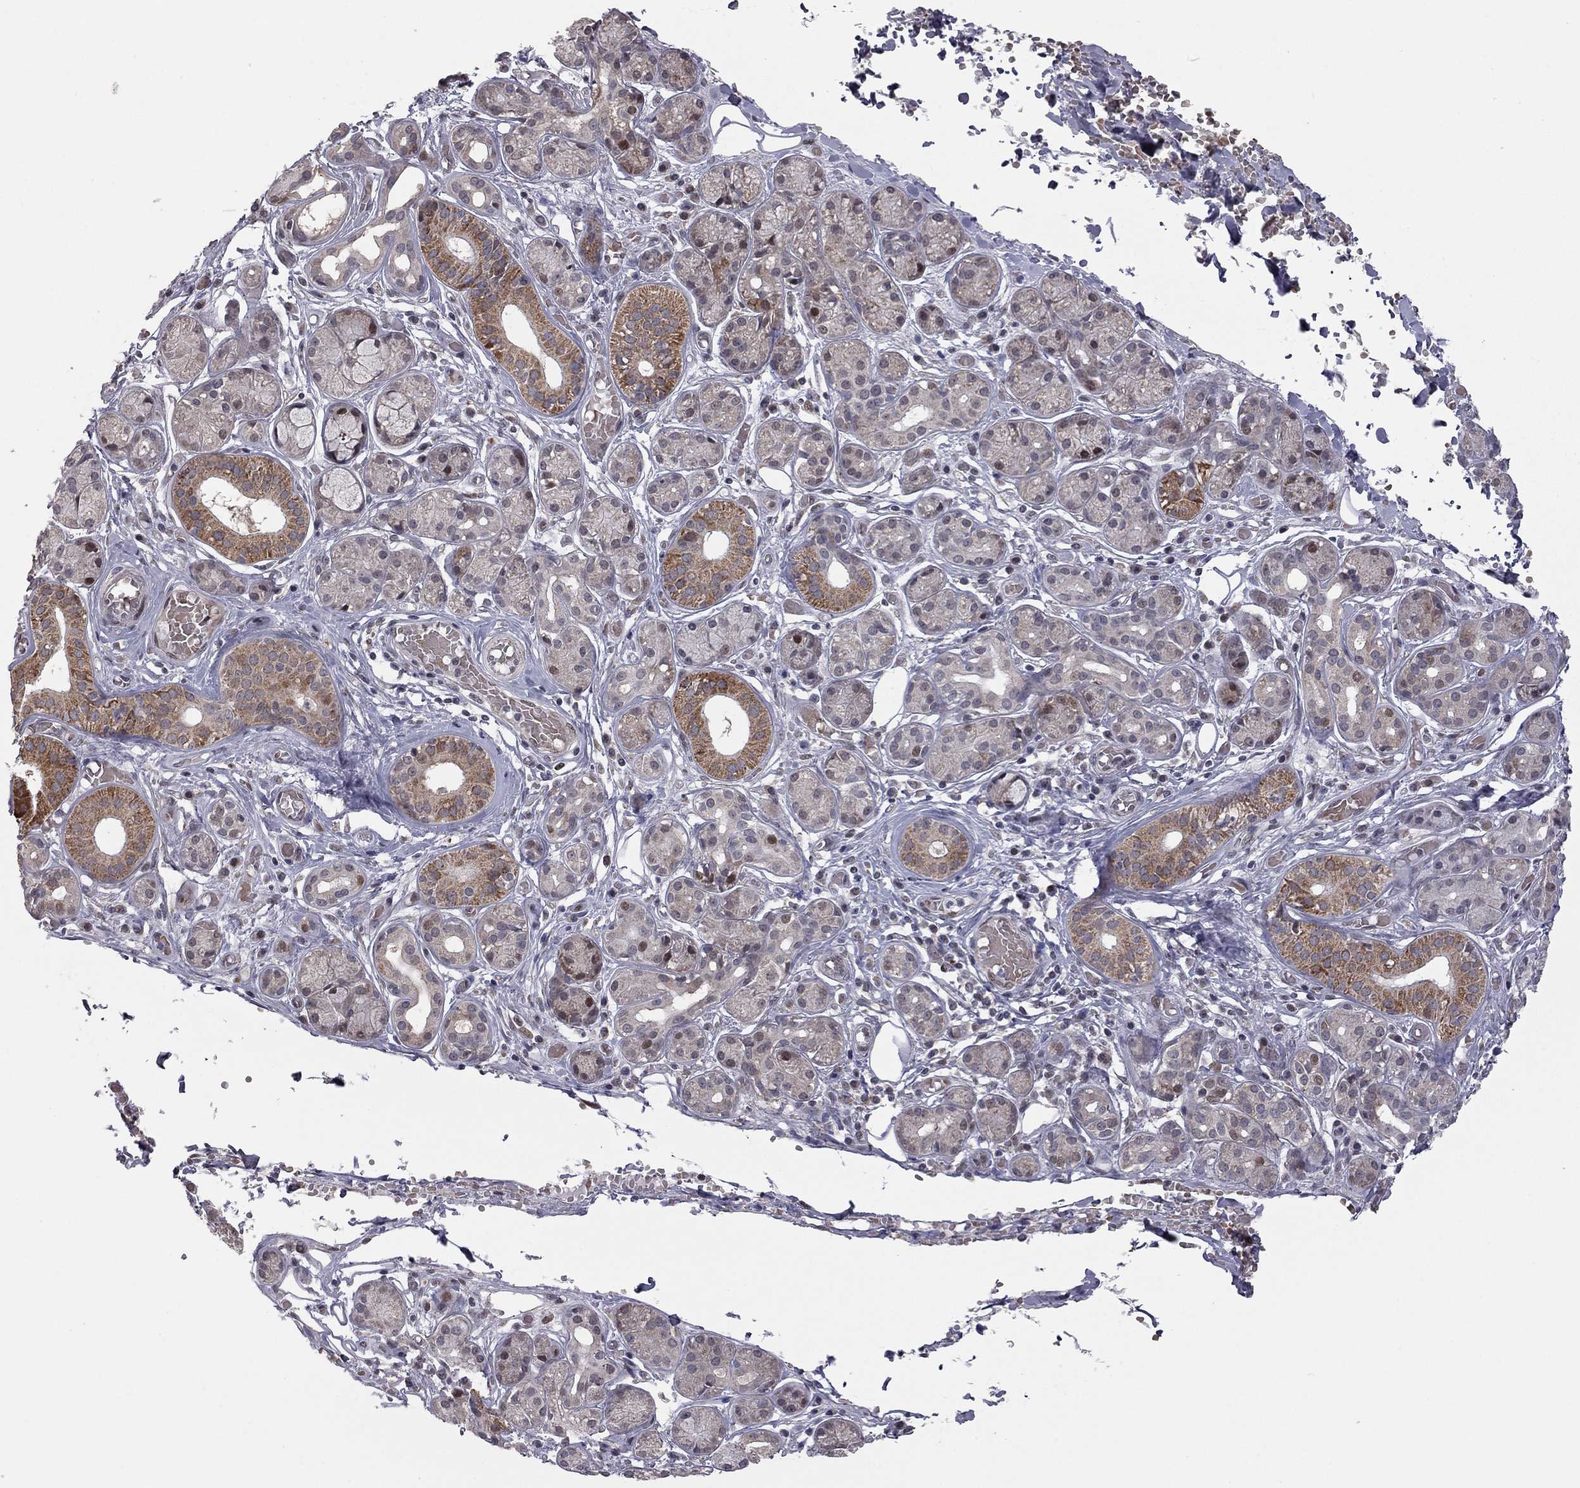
{"staining": {"intensity": "strong", "quantity": "25%-75%", "location": "cytoplasmic/membranous"}, "tissue": "salivary gland", "cell_type": "Glandular cells", "image_type": "normal", "snomed": [{"axis": "morphology", "description": "Normal tissue, NOS"}, {"axis": "topography", "description": "Salivary gland"}, {"axis": "topography", "description": "Peripheral nerve tissue"}], "caption": "Salivary gland stained with DAB immunohistochemistry reveals high levels of strong cytoplasmic/membranous positivity in about 25%-75% of glandular cells.", "gene": "MC3R", "patient": {"sex": "male", "age": 71}}